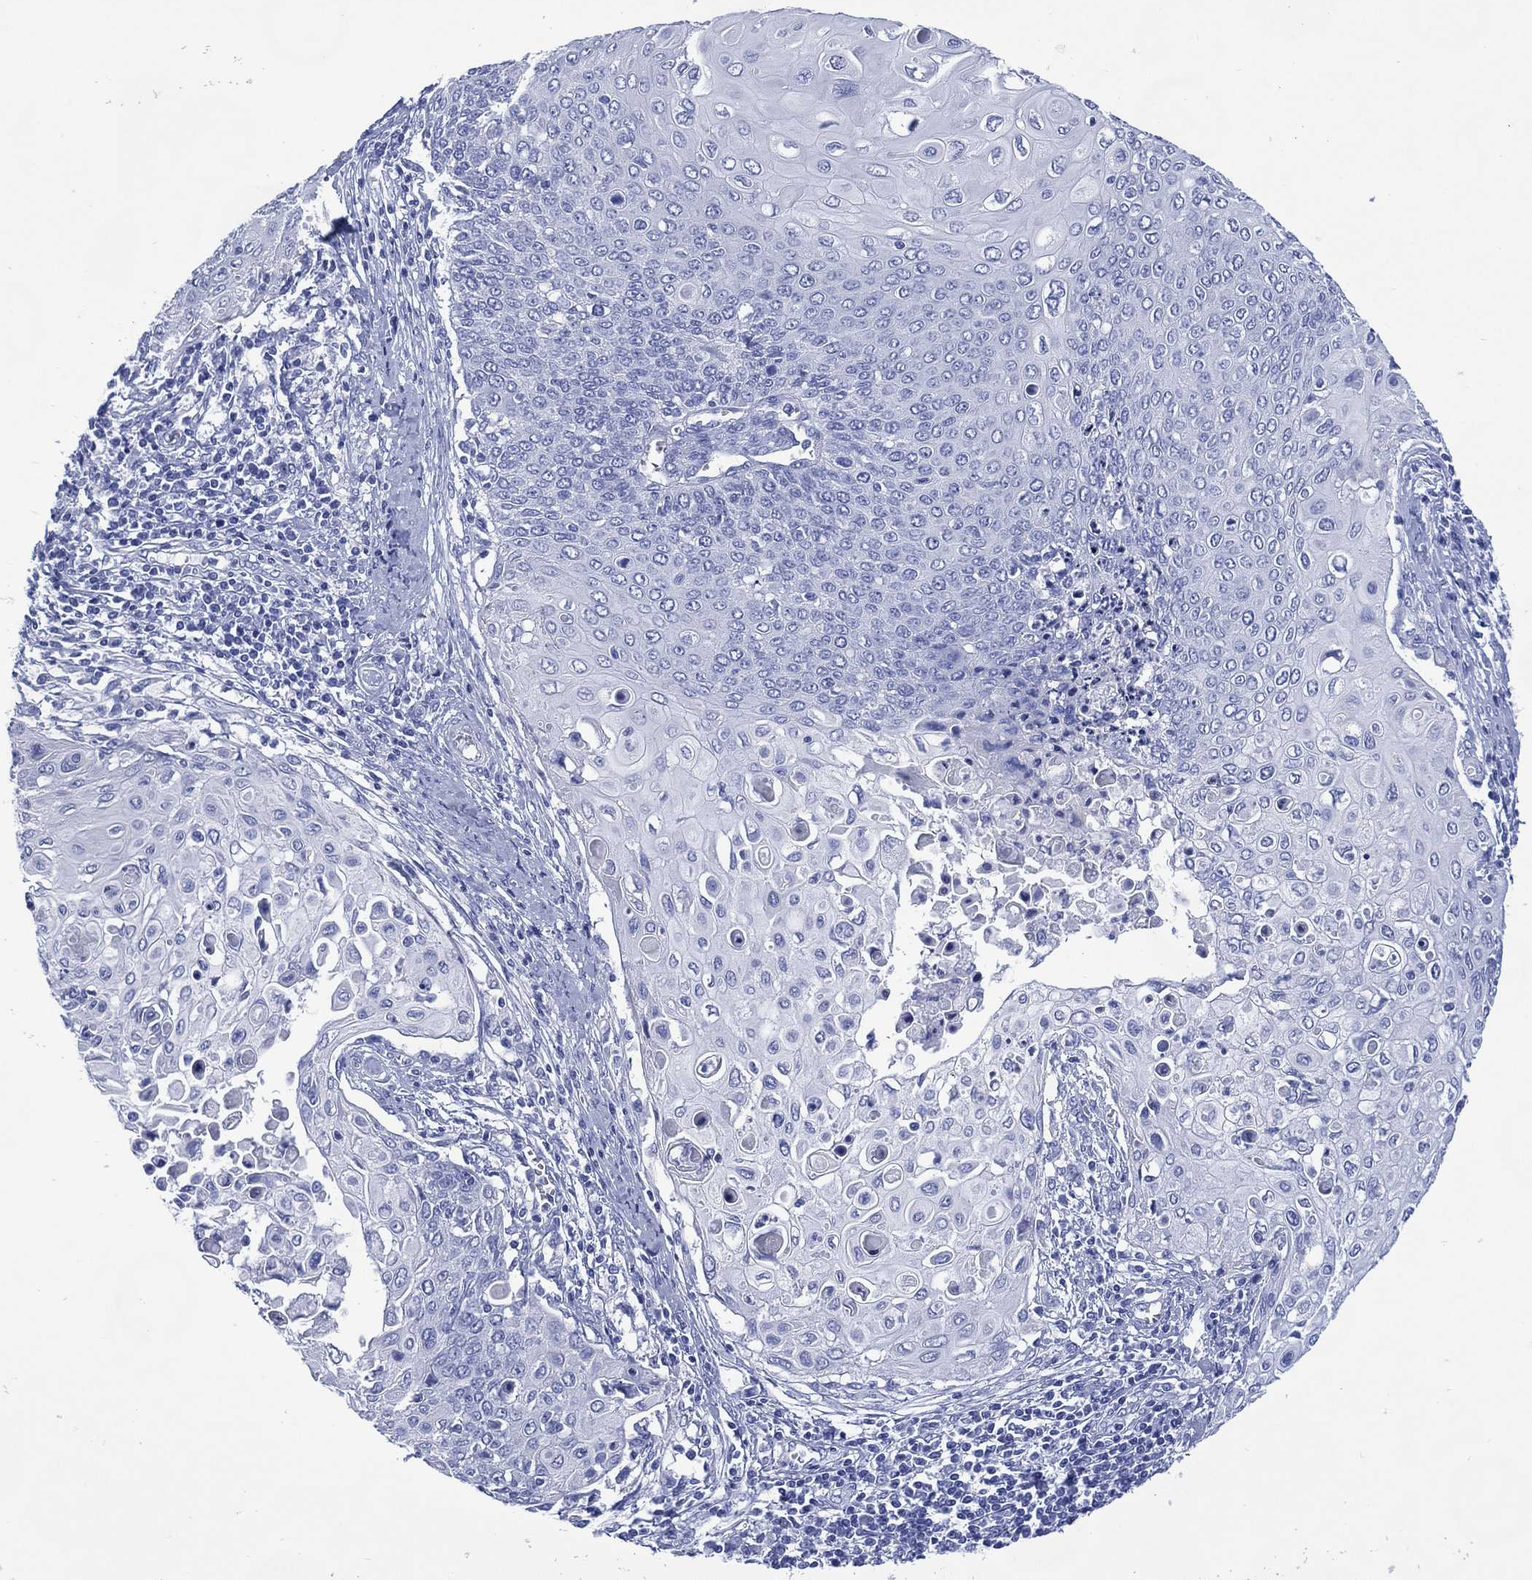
{"staining": {"intensity": "negative", "quantity": "none", "location": "none"}, "tissue": "cervical cancer", "cell_type": "Tumor cells", "image_type": "cancer", "snomed": [{"axis": "morphology", "description": "Squamous cell carcinoma, NOS"}, {"axis": "topography", "description": "Cervix"}], "caption": "The micrograph exhibits no staining of tumor cells in cervical cancer.", "gene": "SHCBP1L", "patient": {"sex": "female", "age": 39}}